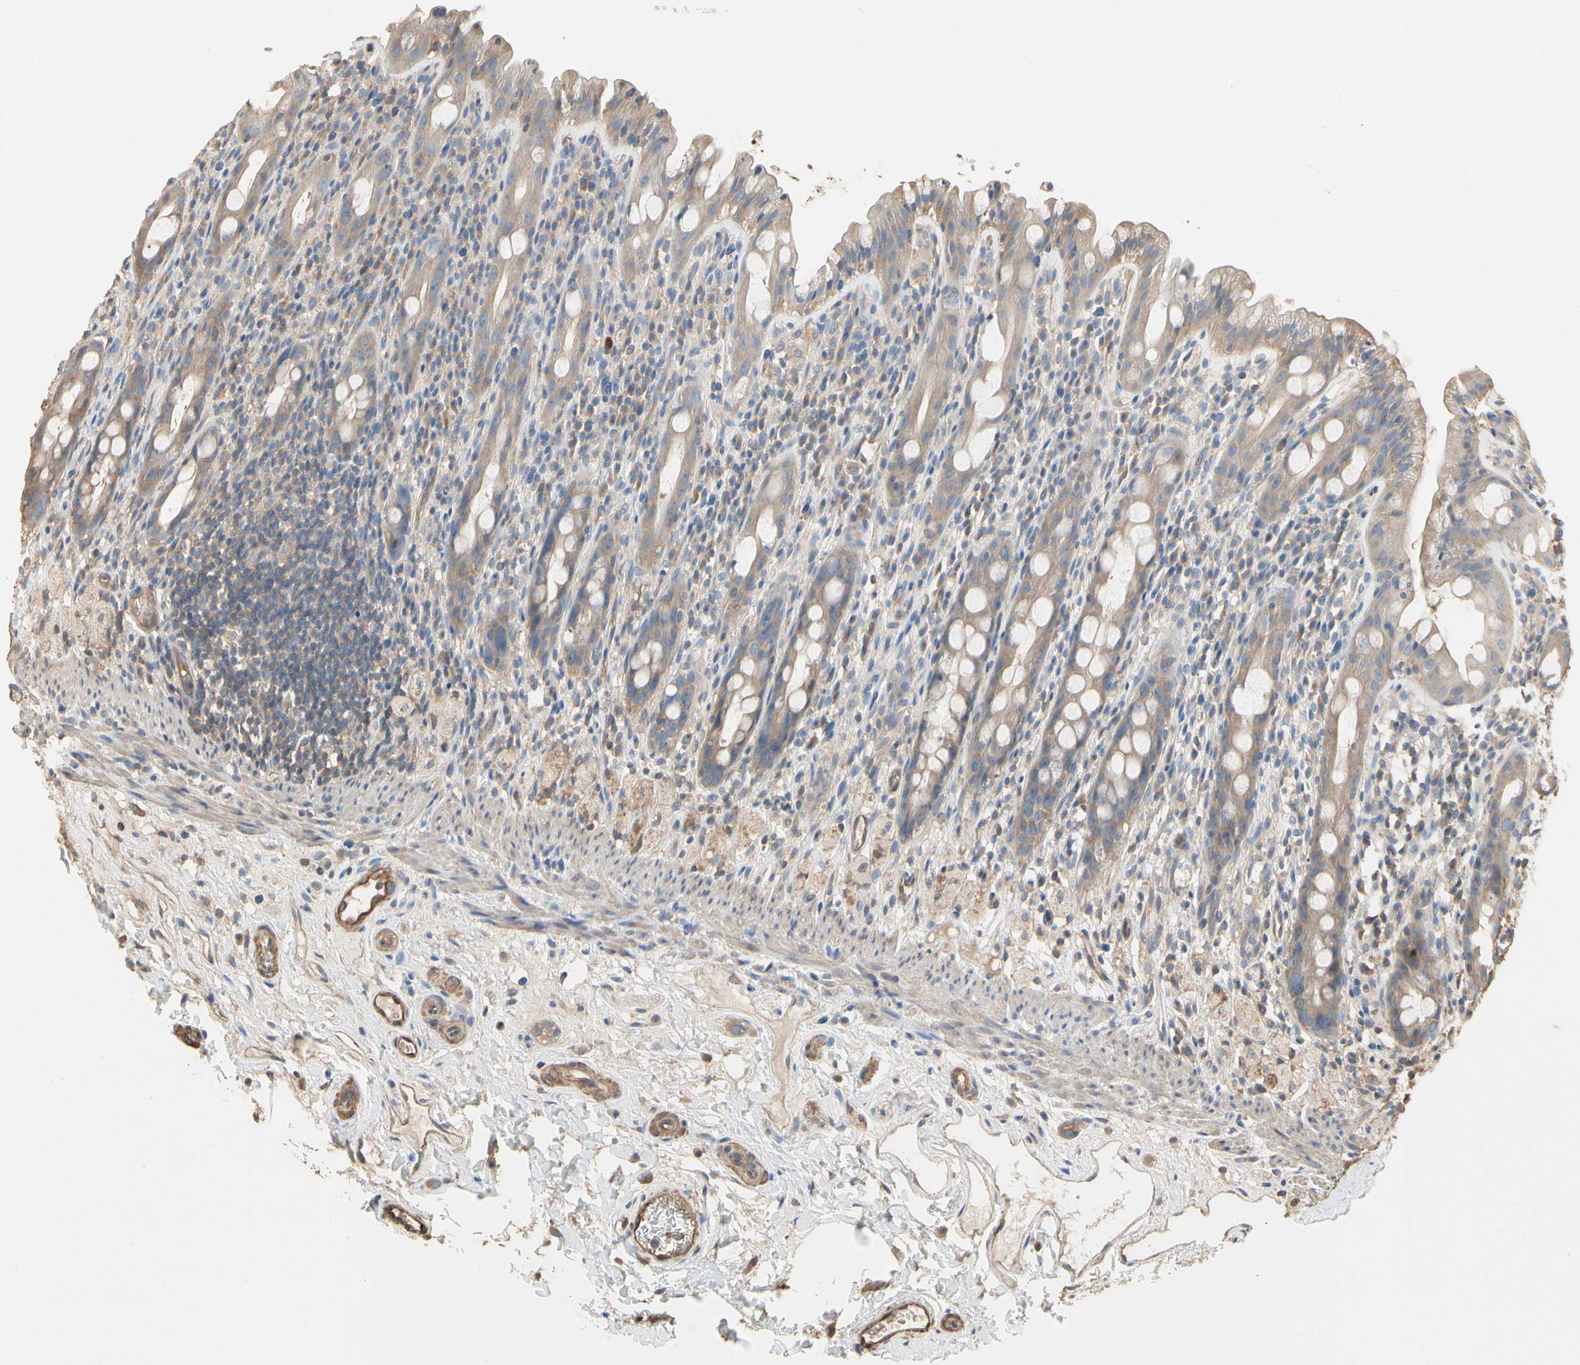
{"staining": {"intensity": "moderate", "quantity": ">75%", "location": "cytoplasmic/membranous"}, "tissue": "rectum", "cell_type": "Glandular cells", "image_type": "normal", "snomed": [{"axis": "morphology", "description": "Normal tissue, NOS"}, {"axis": "topography", "description": "Rectum"}], "caption": "IHC of benign human rectum demonstrates medium levels of moderate cytoplasmic/membranous staining in about >75% of glandular cells. (Brightfield microscopy of DAB IHC at high magnification).", "gene": "PDZK1", "patient": {"sex": "male", "age": 44}}